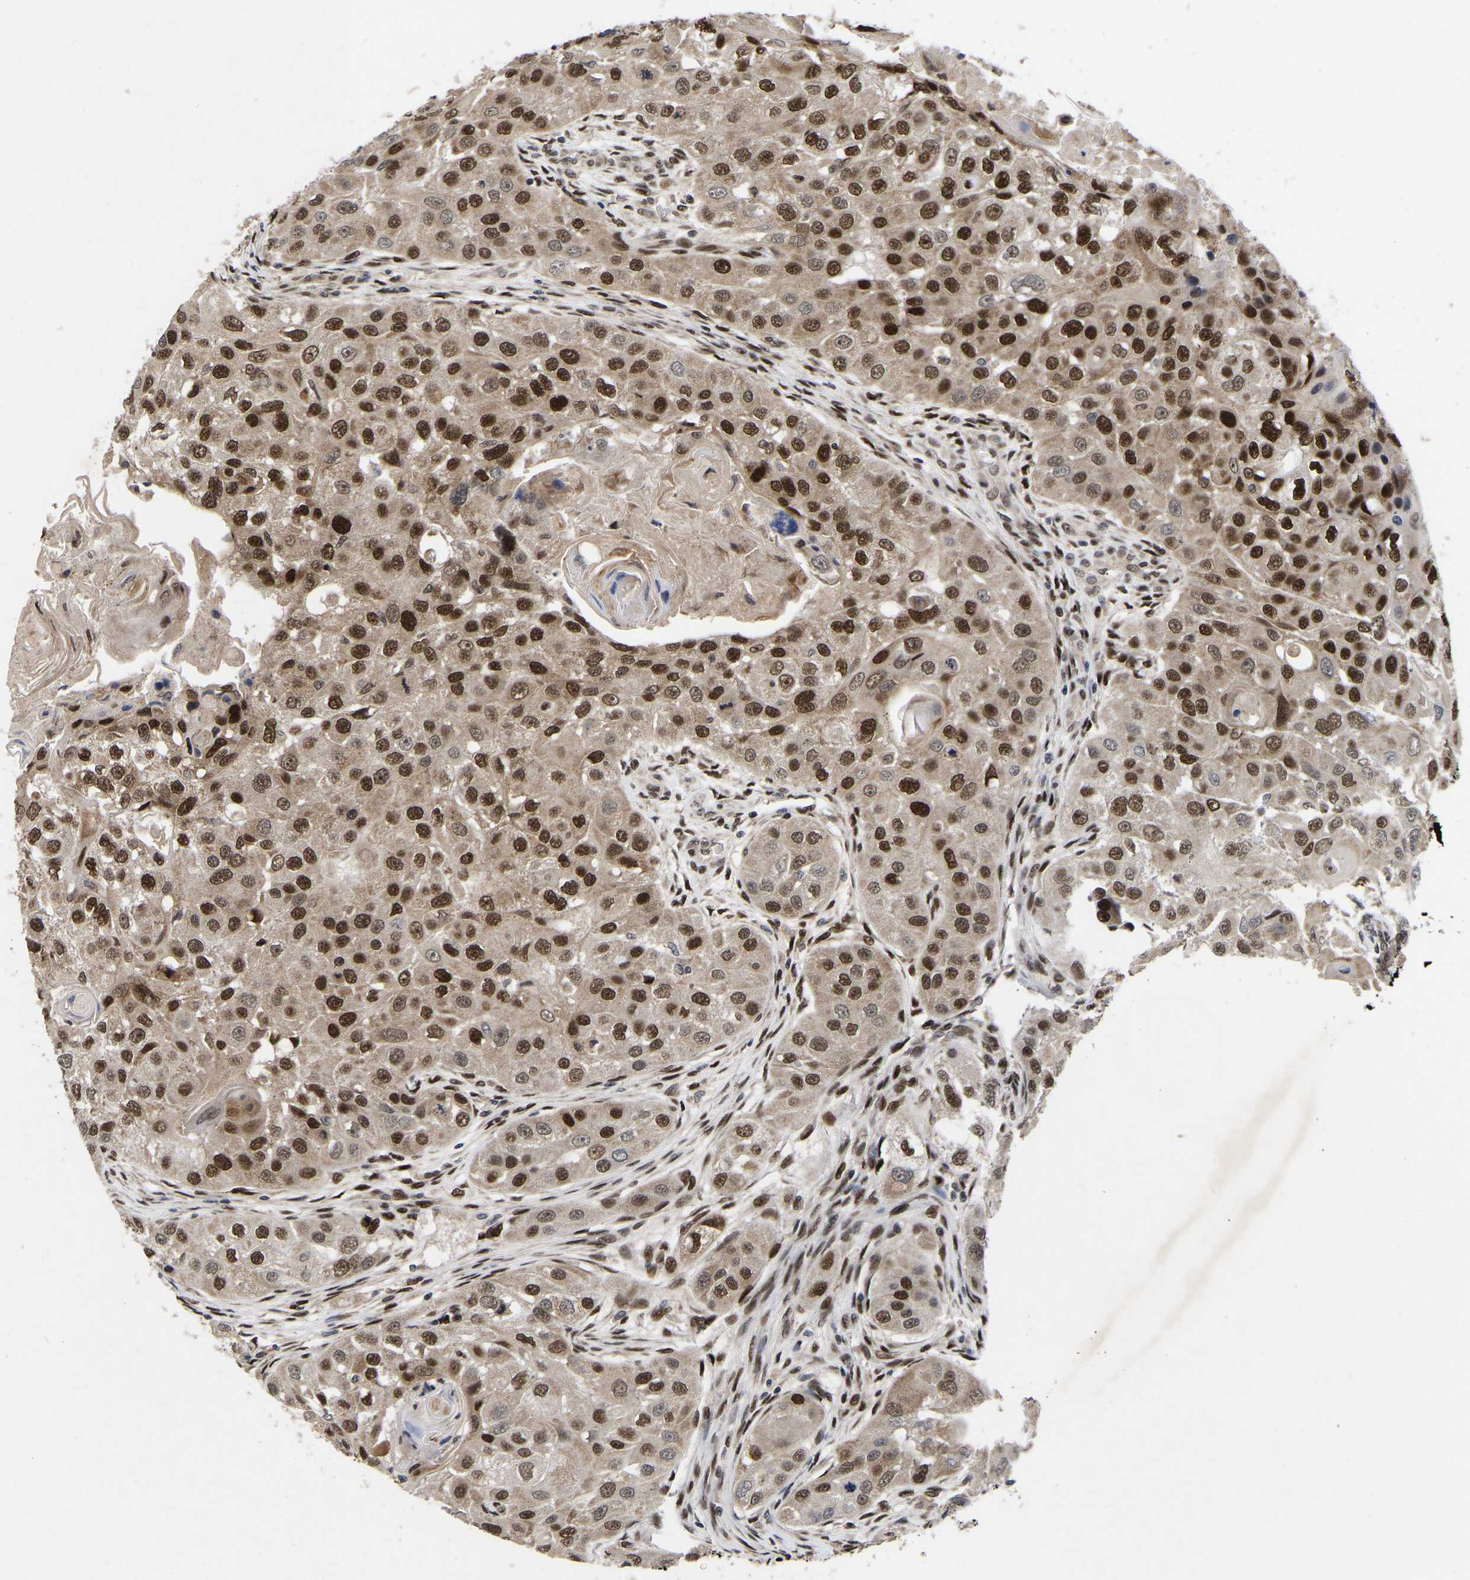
{"staining": {"intensity": "strong", "quantity": ">75%", "location": "cytoplasmic/membranous,nuclear"}, "tissue": "head and neck cancer", "cell_type": "Tumor cells", "image_type": "cancer", "snomed": [{"axis": "morphology", "description": "Normal tissue, NOS"}, {"axis": "morphology", "description": "Squamous cell carcinoma, NOS"}, {"axis": "topography", "description": "Skeletal muscle"}, {"axis": "topography", "description": "Head-Neck"}], "caption": "Squamous cell carcinoma (head and neck) was stained to show a protein in brown. There is high levels of strong cytoplasmic/membranous and nuclear positivity in approximately >75% of tumor cells. The staining was performed using DAB to visualize the protein expression in brown, while the nuclei were stained in blue with hematoxylin (Magnification: 20x).", "gene": "JUNB", "patient": {"sex": "male", "age": 51}}